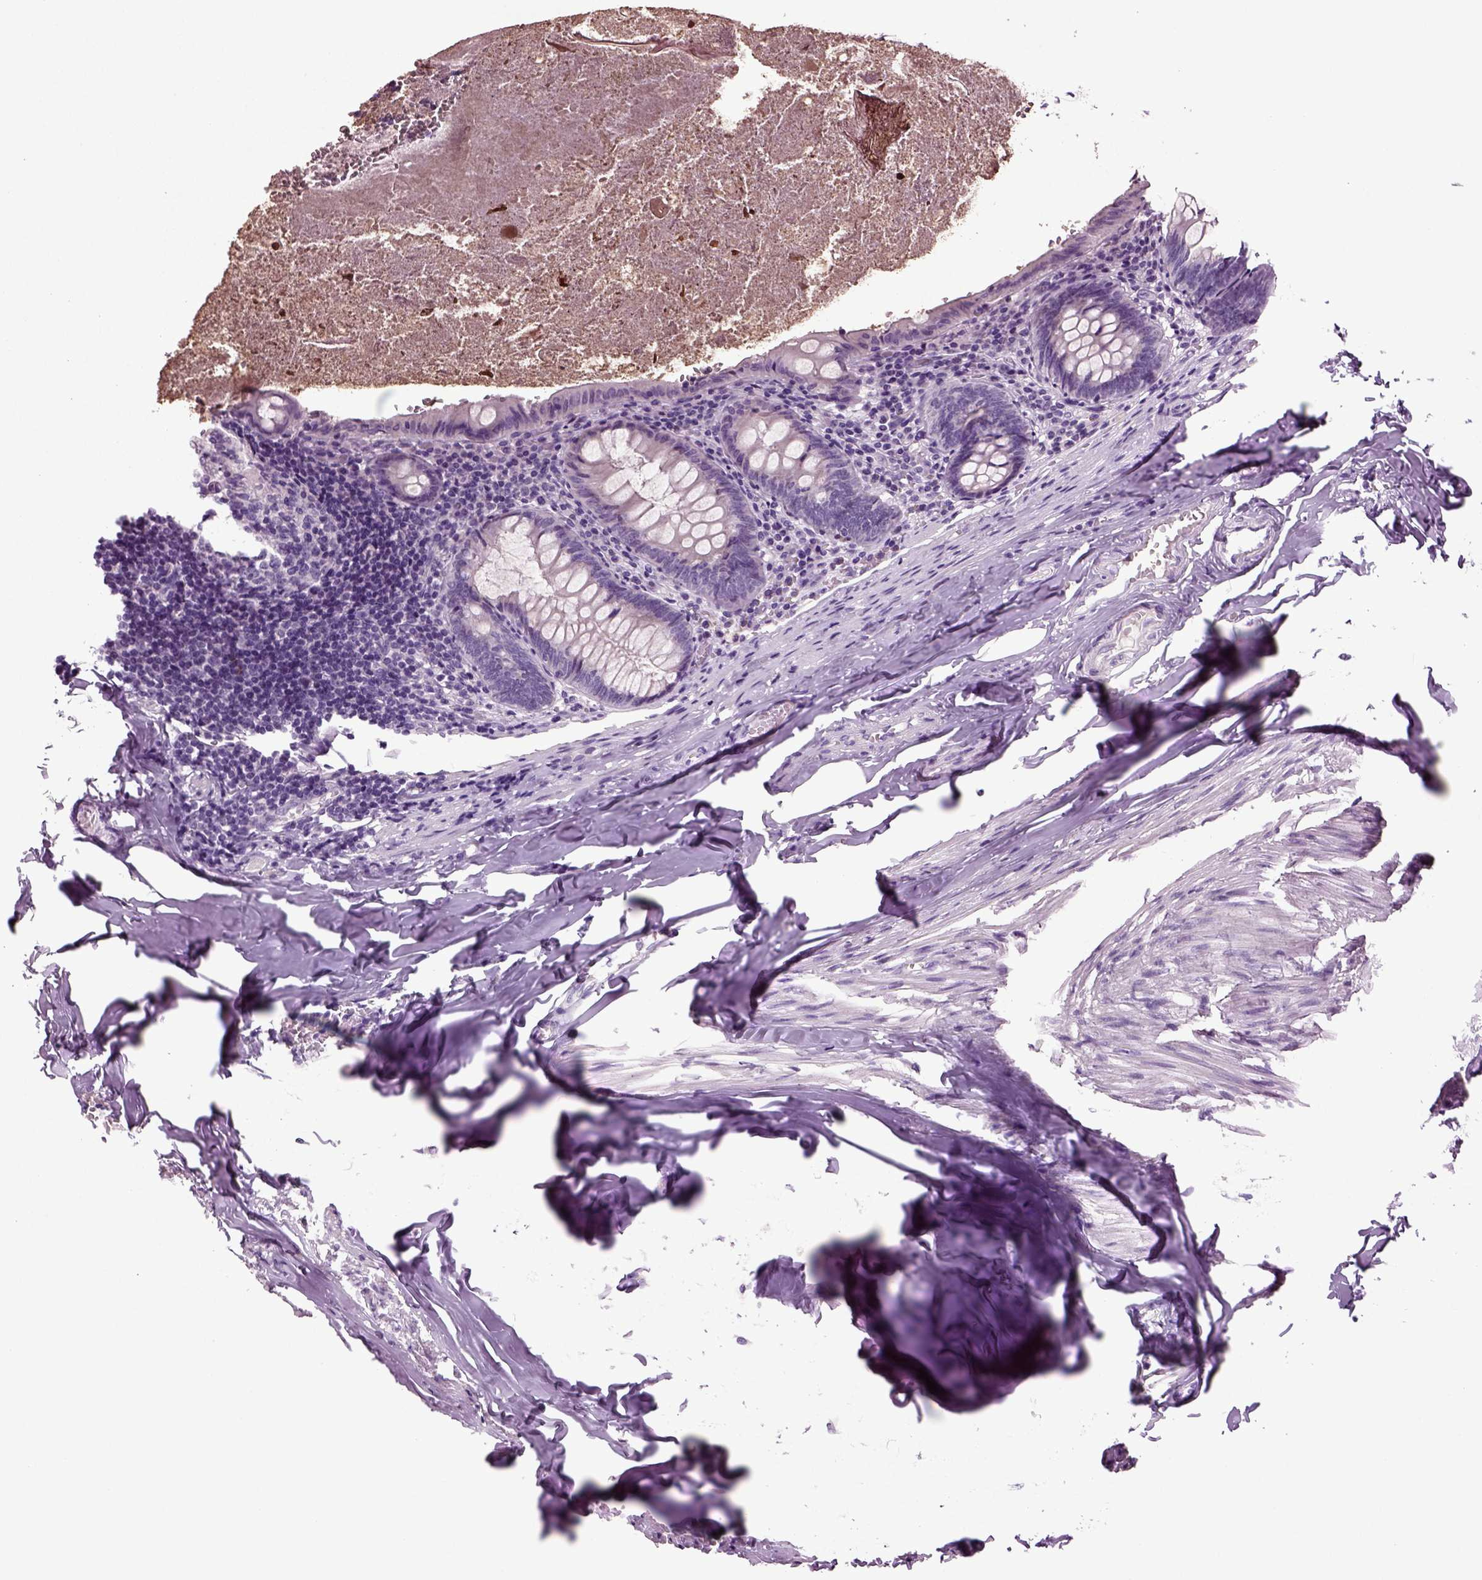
{"staining": {"intensity": "negative", "quantity": "none", "location": "none"}, "tissue": "appendix", "cell_type": "Glandular cells", "image_type": "normal", "snomed": [{"axis": "morphology", "description": "Normal tissue, NOS"}, {"axis": "topography", "description": "Appendix"}], "caption": "High power microscopy micrograph of an IHC histopathology image of benign appendix, revealing no significant positivity in glandular cells.", "gene": "SLC17A6", "patient": {"sex": "female", "age": 23}}